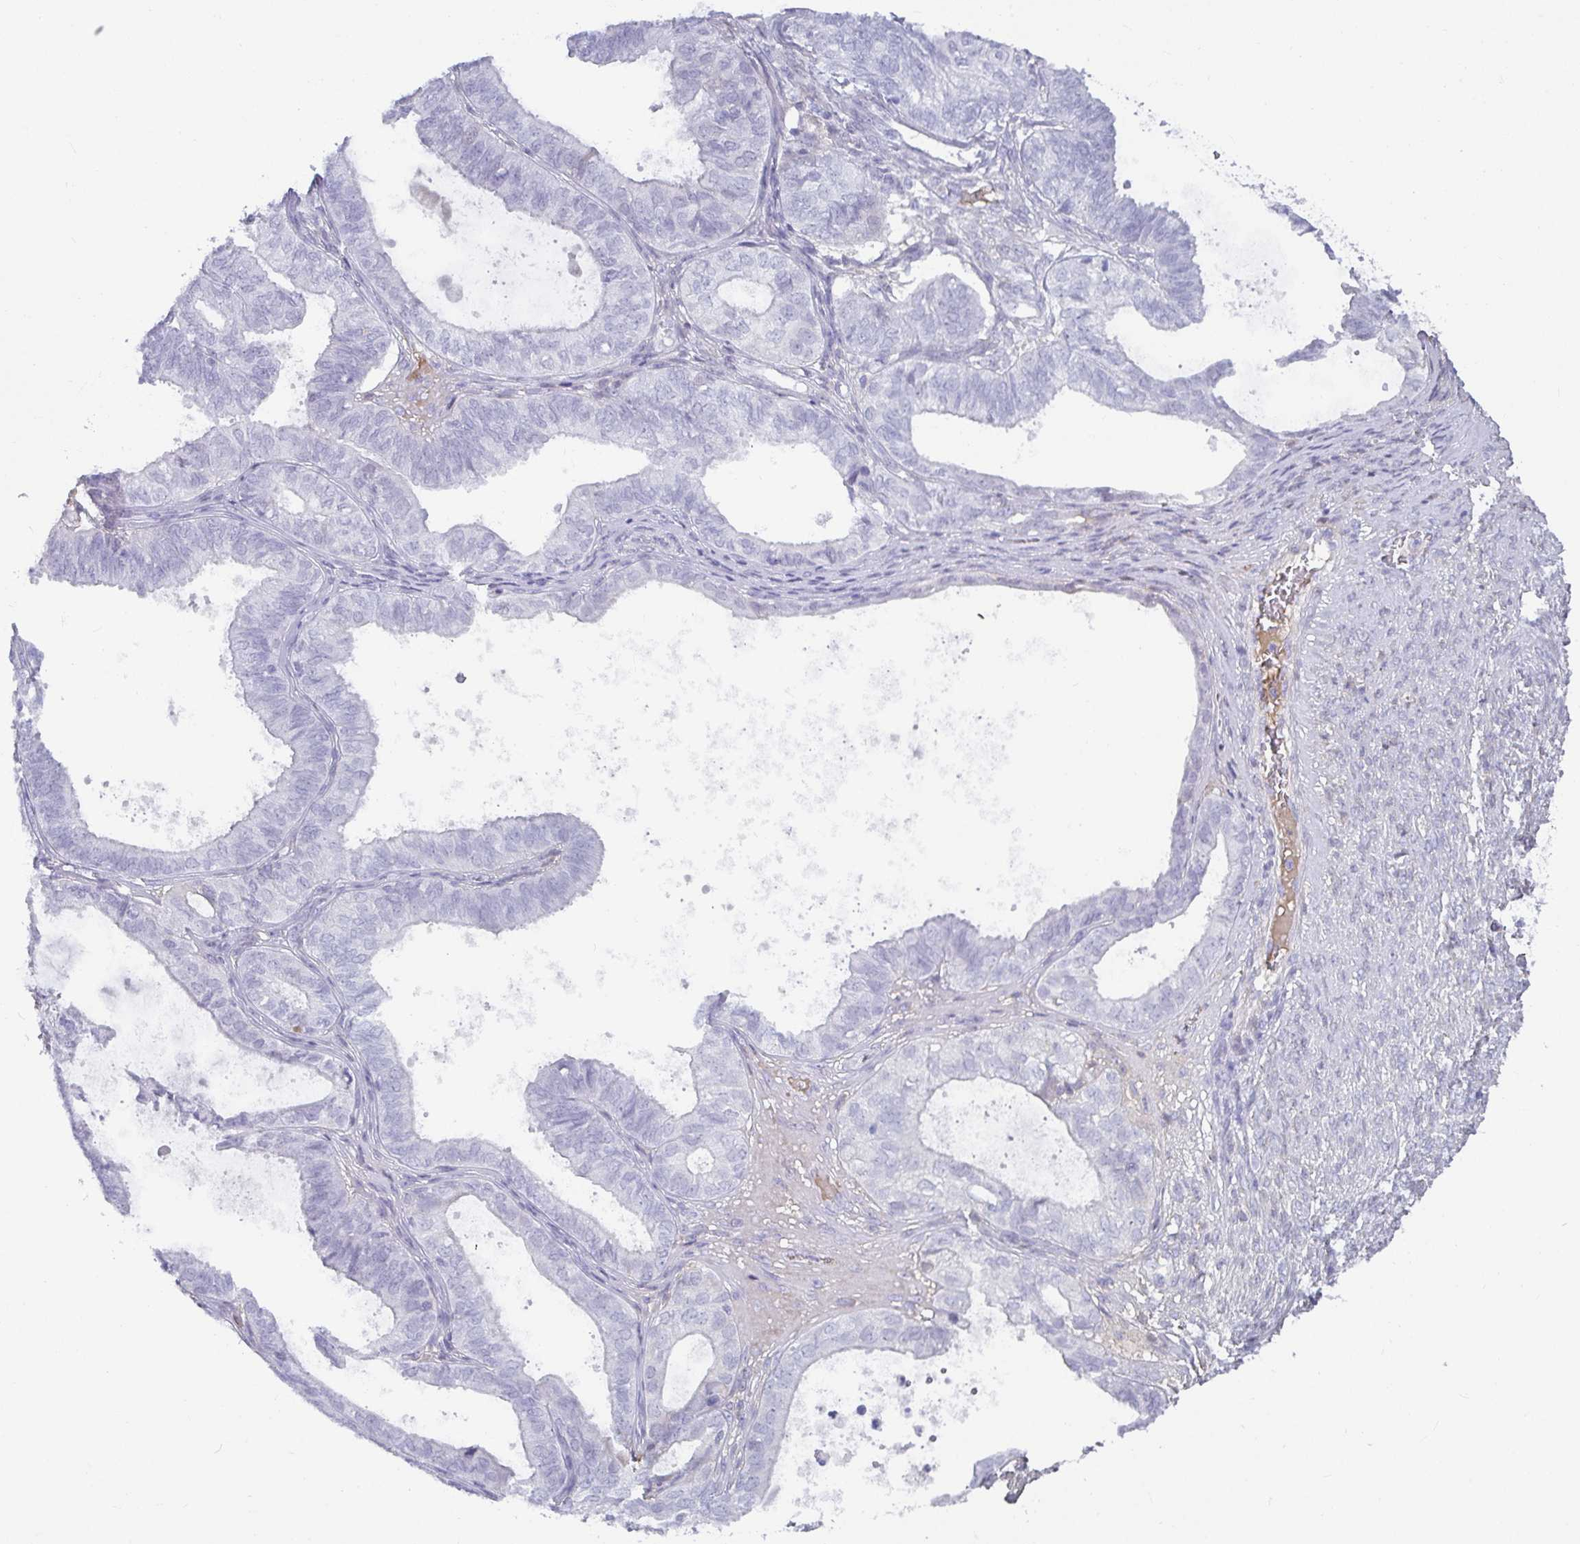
{"staining": {"intensity": "negative", "quantity": "none", "location": "none"}, "tissue": "ovarian cancer", "cell_type": "Tumor cells", "image_type": "cancer", "snomed": [{"axis": "morphology", "description": "Carcinoma, endometroid"}, {"axis": "topography", "description": "Ovary"}], "caption": "The image shows no significant expression in tumor cells of ovarian cancer (endometroid carcinoma).", "gene": "NPY", "patient": {"sex": "female", "age": 64}}